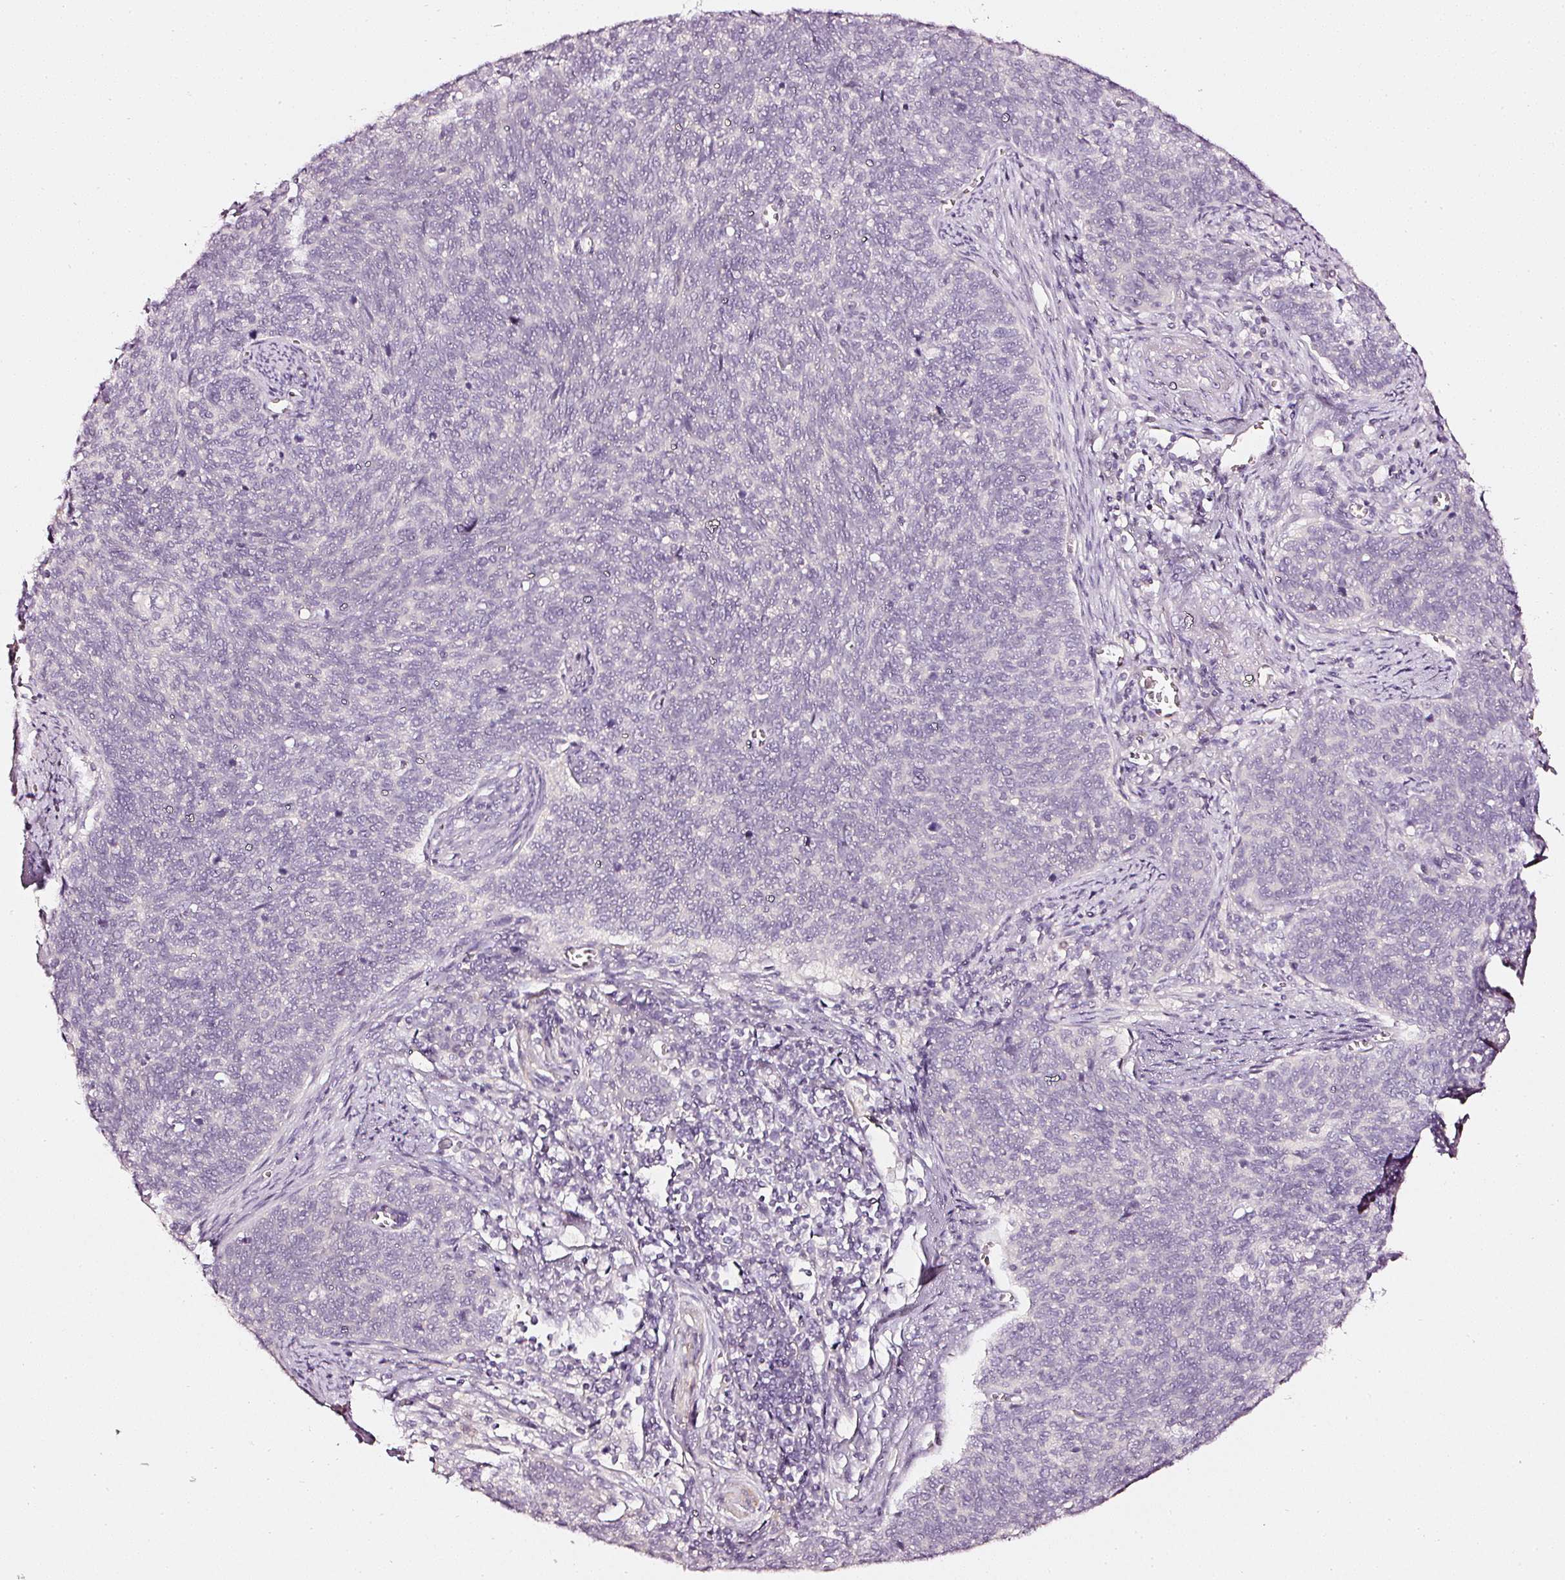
{"staining": {"intensity": "negative", "quantity": "none", "location": "none"}, "tissue": "cervical cancer", "cell_type": "Tumor cells", "image_type": "cancer", "snomed": [{"axis": "morphology", "description": "Squamous cell carcinoma, NOS"}, {"axis": "topography", "description": "Cervix"}], "caption": "Immunohistochemical staining of cervical cancer displays no significant expression in tumor cells.", "gene": "CNP", "patient": {"sex": "female", "age": 39}}